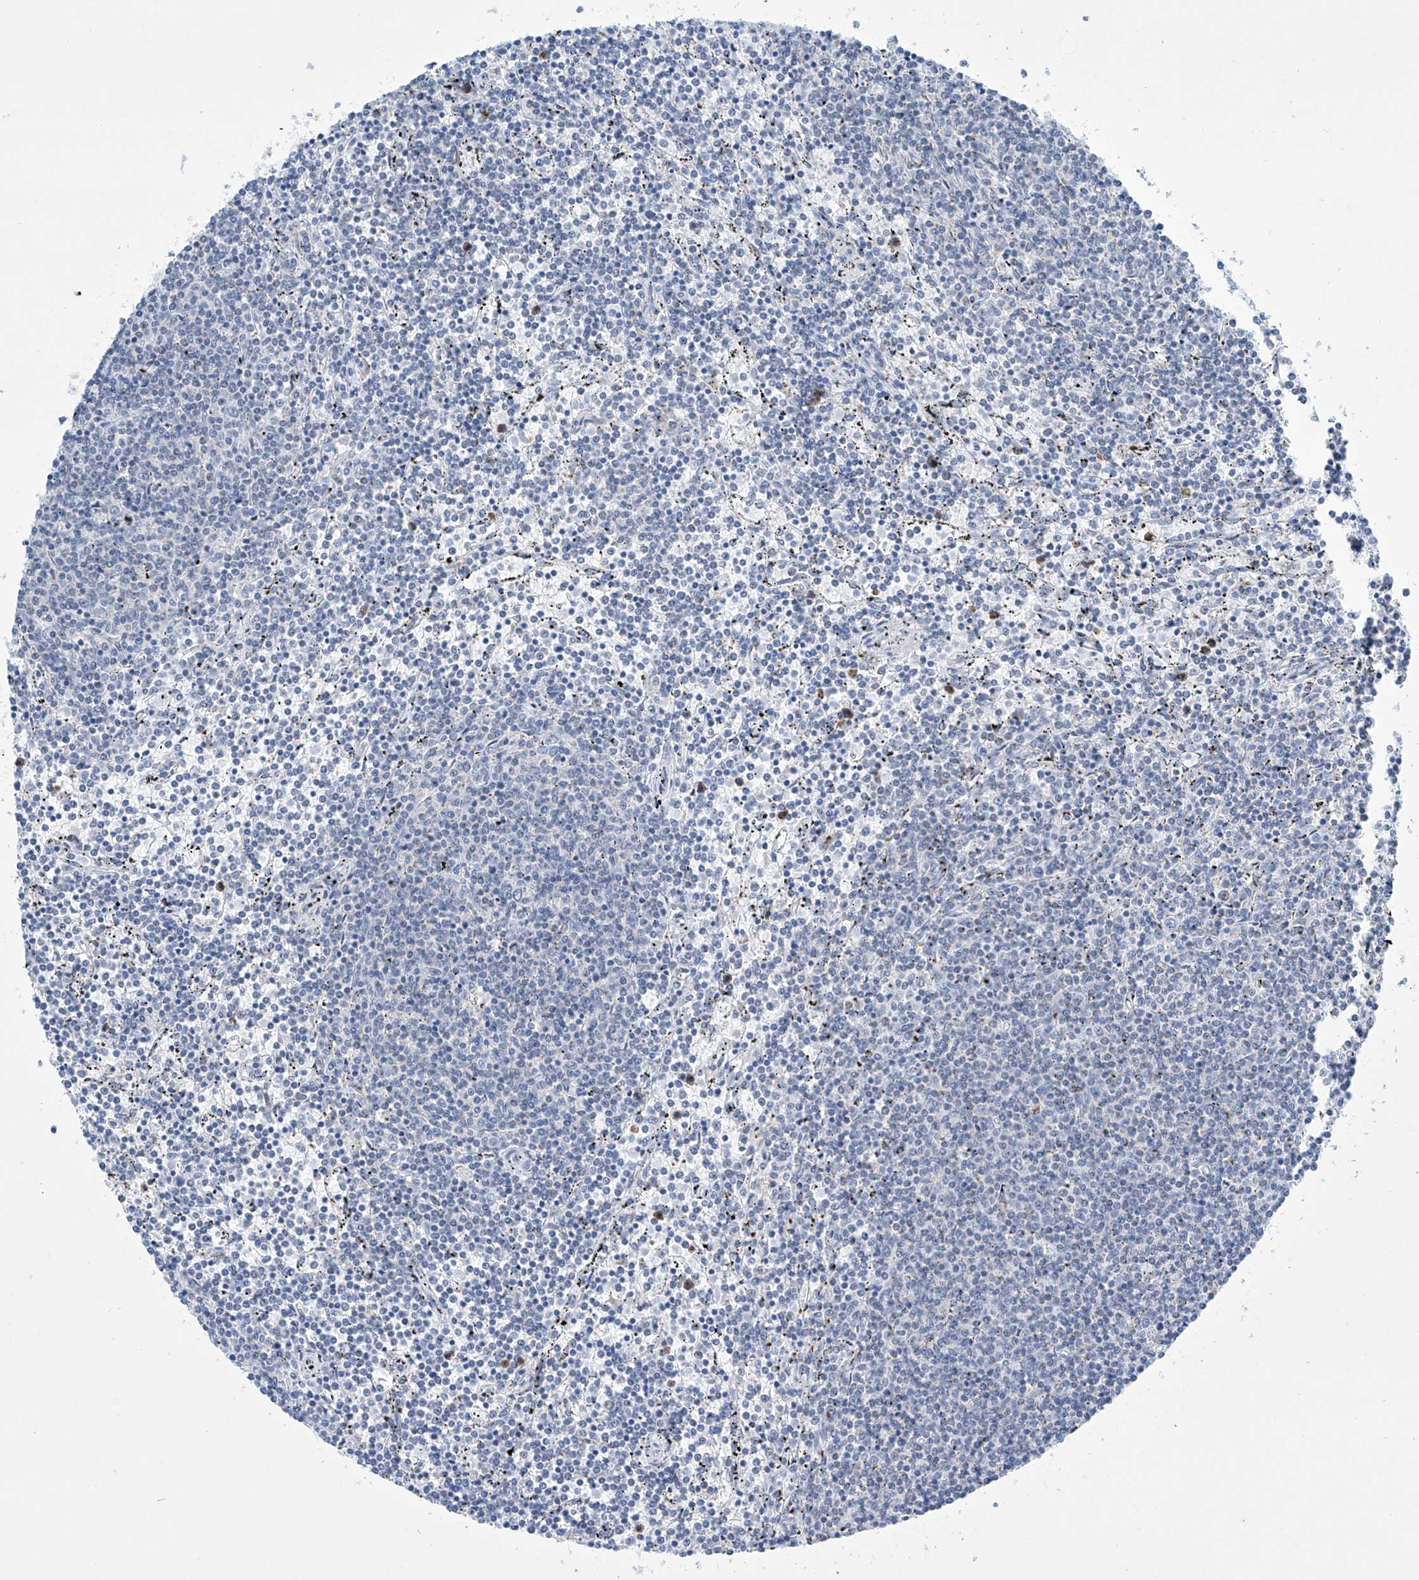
{"staining": {"intensity": "negative", "quantity": "none", "location": "none"}, "tissue": "lymphoma", "cell_type": "Tumor cells", "image_type": "cancer", "snomed": [{"axis": "morphology", "description": "Malignant lymphoma, non-Hodgkin's type, Low grade"}, {"axis": "topography", "description": "Spleen"}], "caption": "Tumor cells show no significant expression in low-grade malignant lymphoma, non-Hodgkin's type. Nuclei are stained in blue.", "gene": "ALDH6A1", "patient": {"sex": "female", "age": 50}}